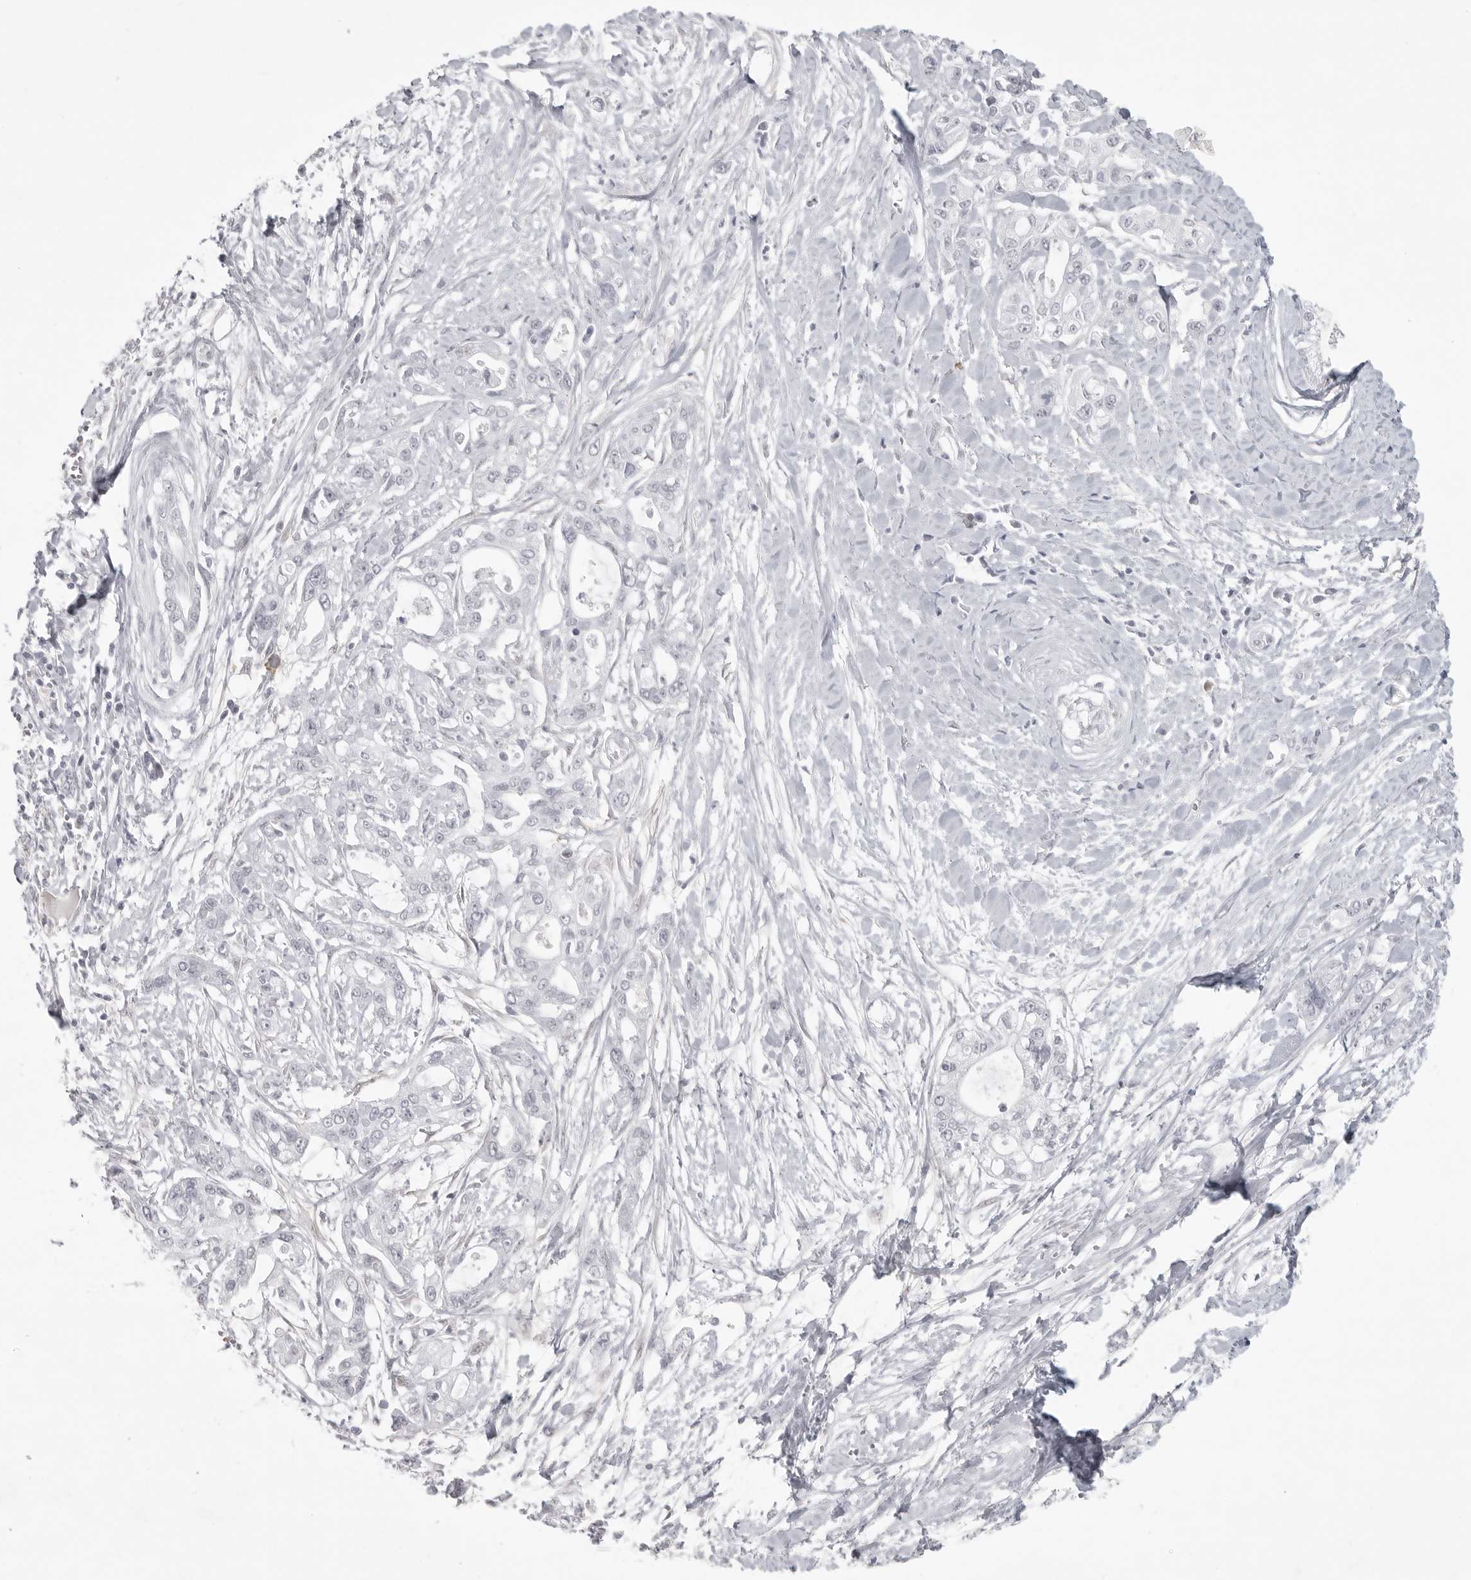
{"staining": {"intensity": "negative", "quantity": "none", "location": "none"}, "tissue": "pancreatic cancer", "cell_type": "Tumor cells", "image_type": "cancer", "snomed": [{"axis": "morphology", "description": "Adenocarcinoma, NOS"}, {"axis": "topography", "description": "Pancreas"}], "caption": "Human adenocarcinoma (pancreatic) stained for a protein using IHC displays no staining in tumor cells.", "gene": "TCTN3", "patient": {"sex": "male", "age": 68}}